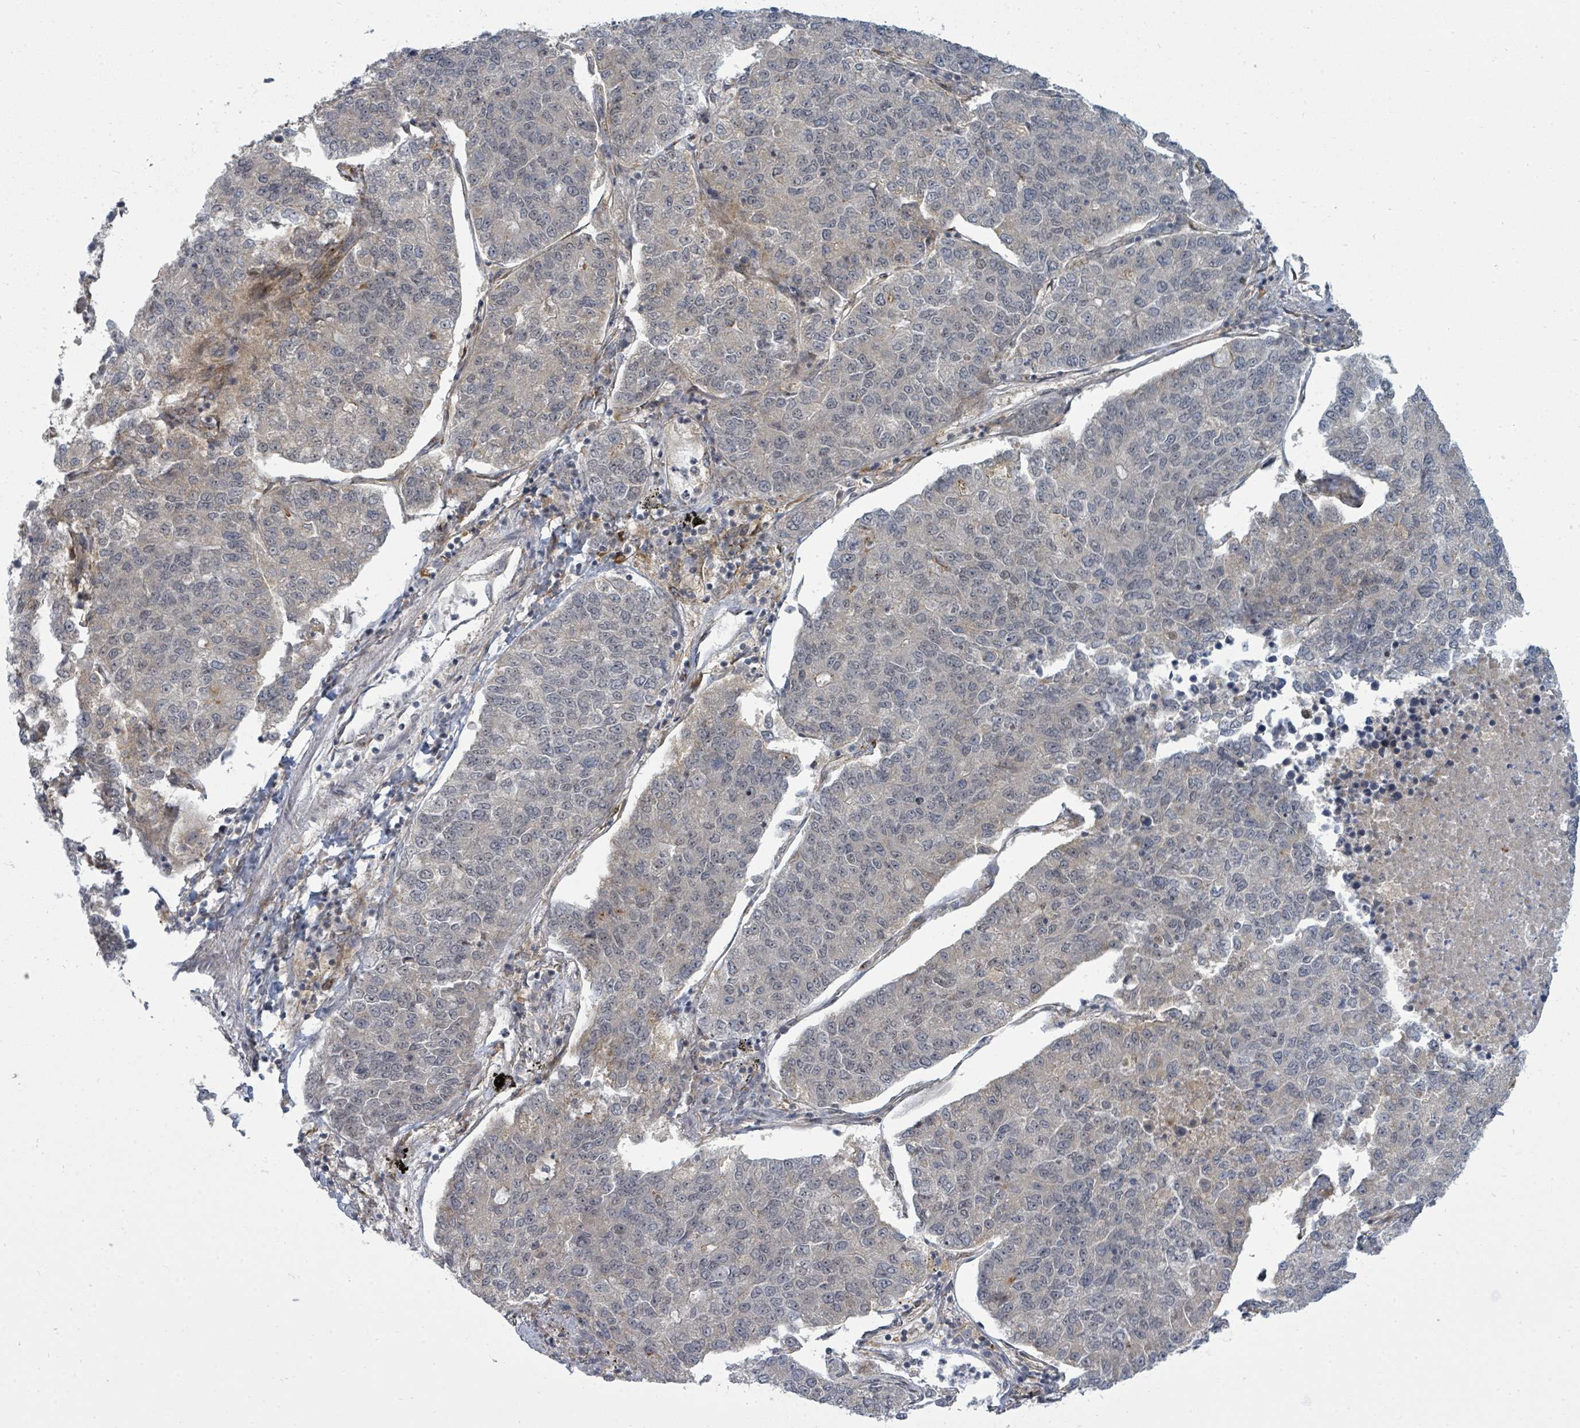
{"staining": {"intensity": "negative", "quantity": "none", "location": "none"}, "tissue": "lung cancer", "cell_type": "Tumor cells", "image_type": "cancer", "snomed": [{"axis": "morphology", "description": "Adenocarcinoma, NOS"}, {"axis": "topography", "description": "Lung"}], "caption": "Tumor cells are negative for protein expression in human lung cancer. Brightfield microscopy of immunohistochemistry stained with DAB (brown) and hematoxylin (blue), captured at high magnification.", "gene": "PSMG2", "patient": {"sex": "male", "age": 49}}